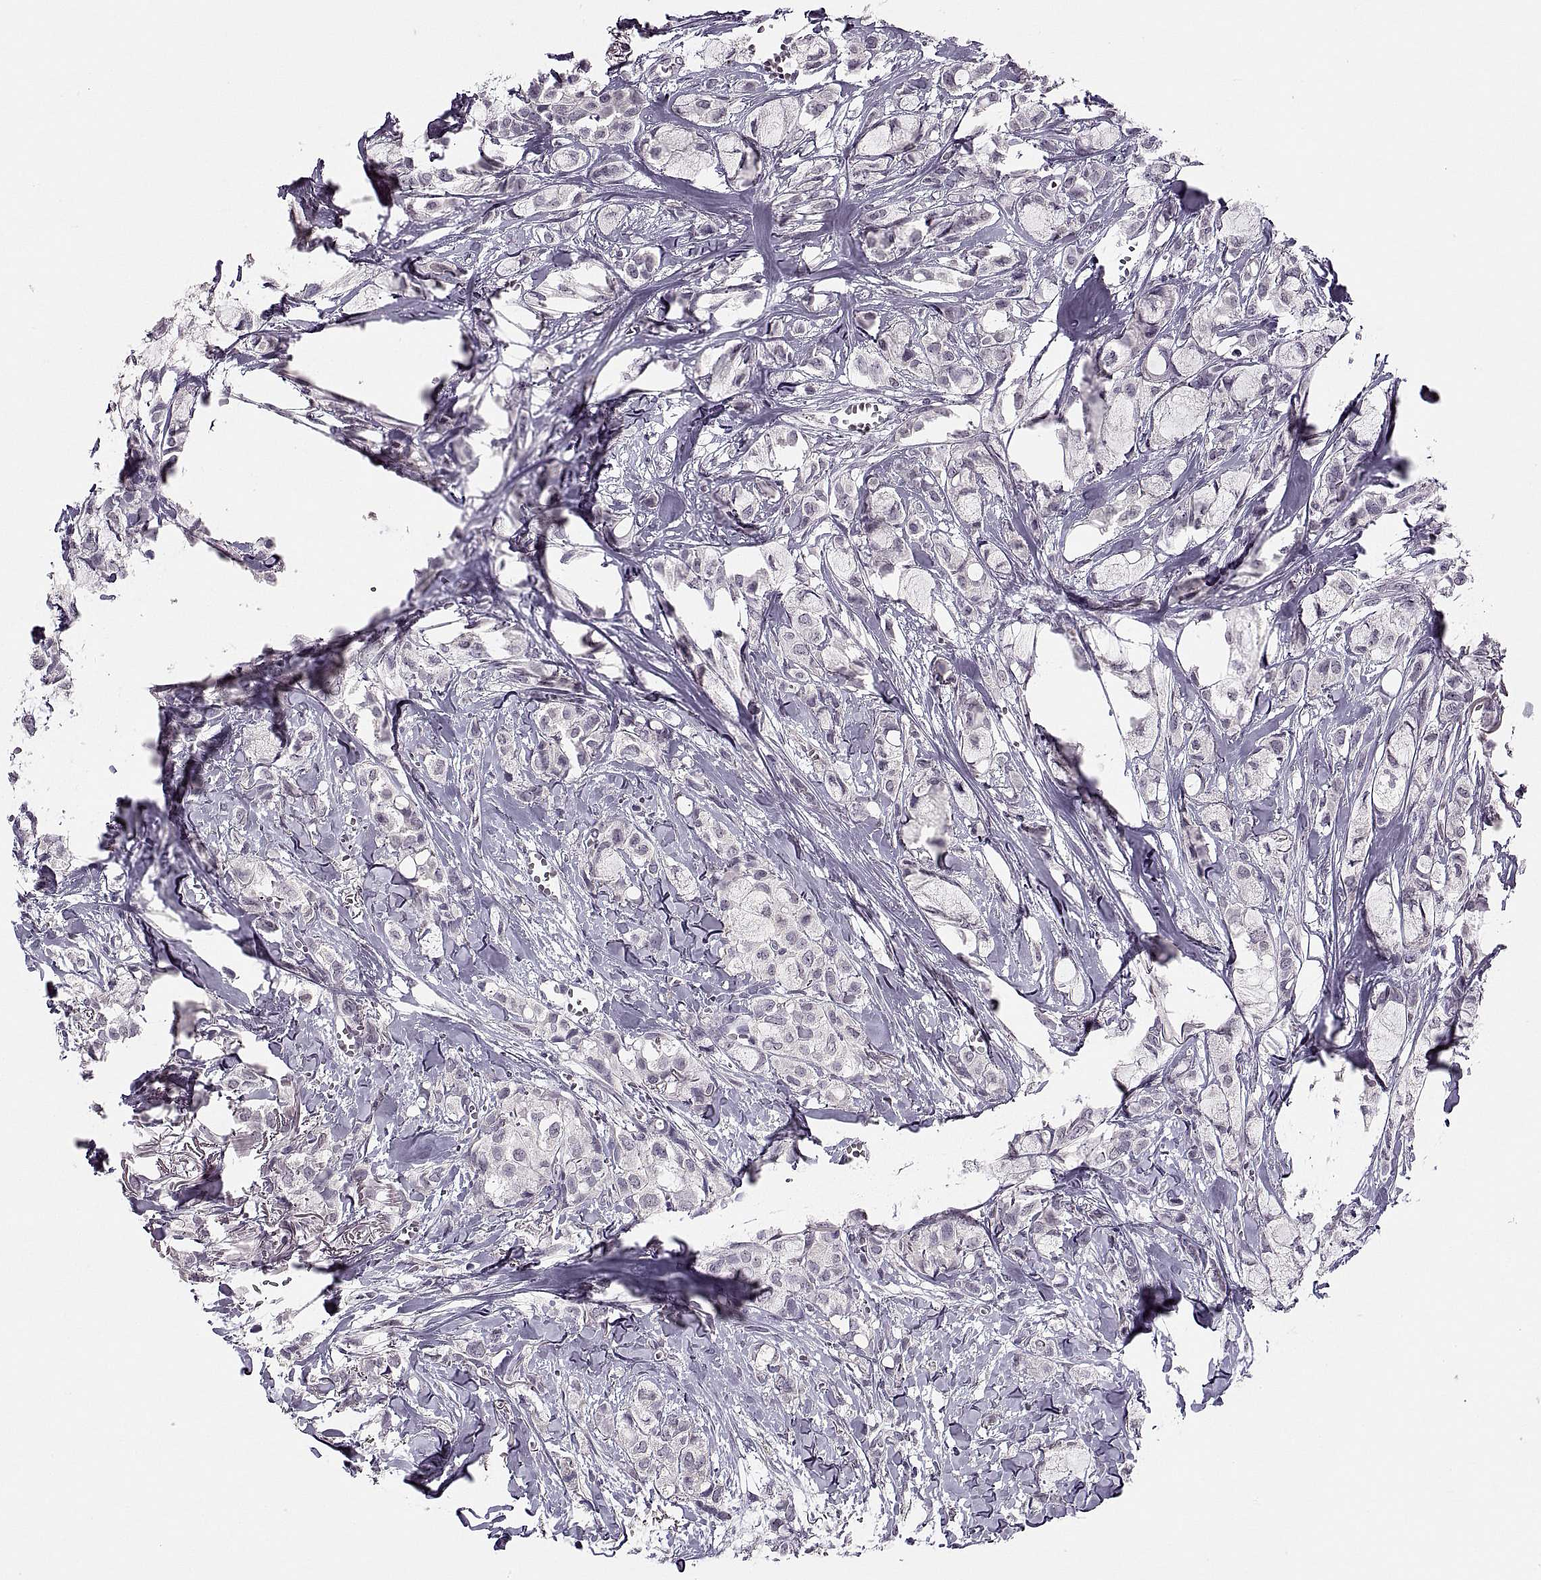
{"staining": {"intensity": "negative", "quantity": "none", "location": "none"}, "tissue": "breast cancer", "cell_type": "Tumor cells", "image_type": "cancer", "snomed": [{"axis": "morphology", "description": "Duct carcinoma"}, {"axis": "topography", "description": "Breast"}], "caption": "DAB (3,3'-diaminobenzidine) immunohistochemical staining of breast cancer (invasive ductal carcinoma) reveals no significant expression in tumor cells.", "gene": "PAGE5", "patient": {"sex": "female", "age": 85}}